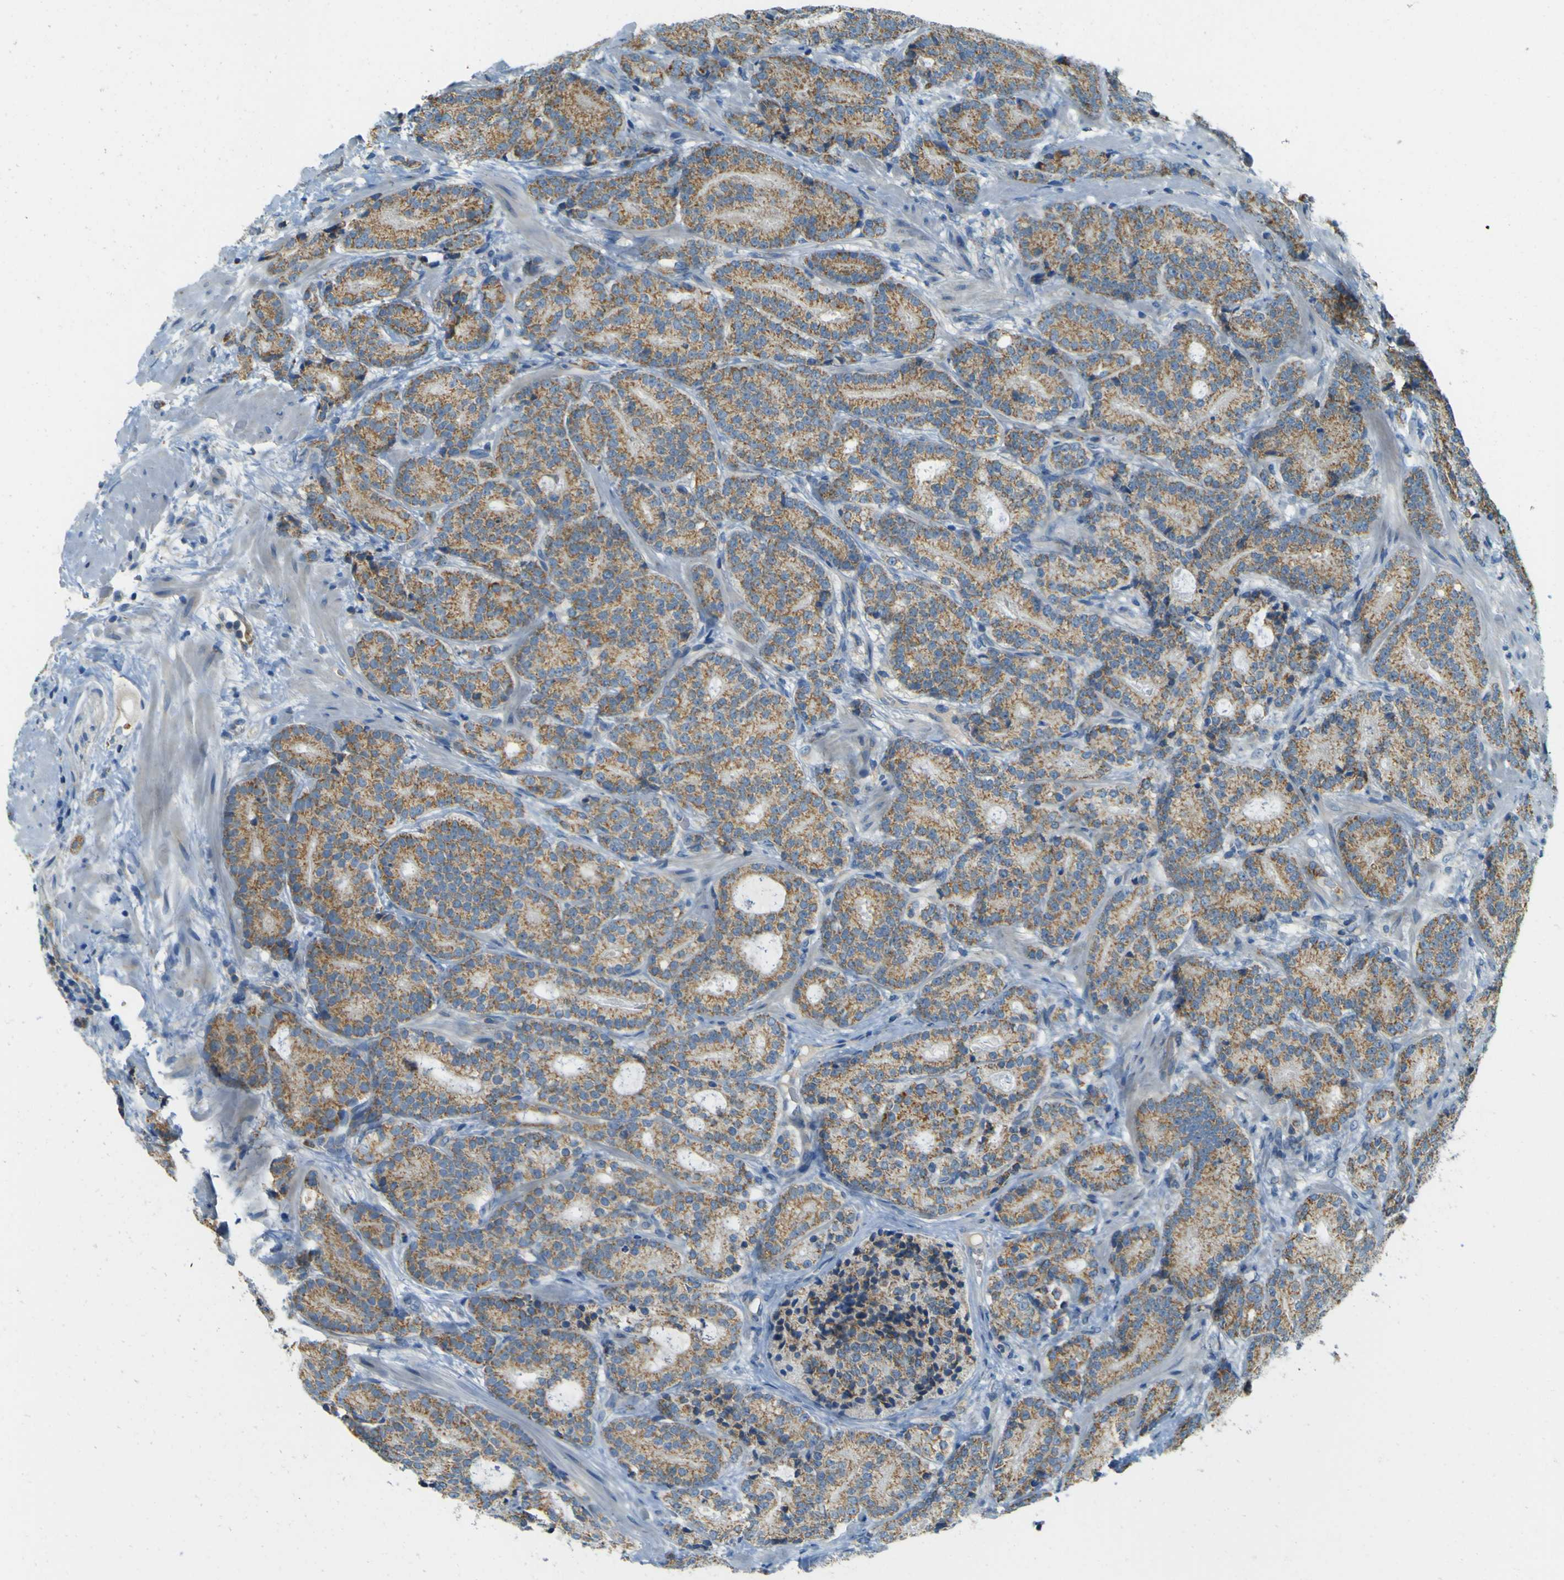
{"staining": {"intensity": "moderate", "quantity": ">75%", "location": "cytoplasmic/membranous"}, "tissue": "prostate cancer", "cell_type": "Tumor cells", "image_type": "cancer", "snomed": [{"axis": "morphology", "description": "Adenocarcinoma, Medium grade"}, {"axis": "topography", "description": "Prostate"}], "caption": "A brown stain shows moderate cytoplasmic/membranous expression of a protein in human medium-grade adenocarcinoma (prostate) tumor cells.", "gene": "FKTN", "patient": {"sex": "male", "age": 72}}